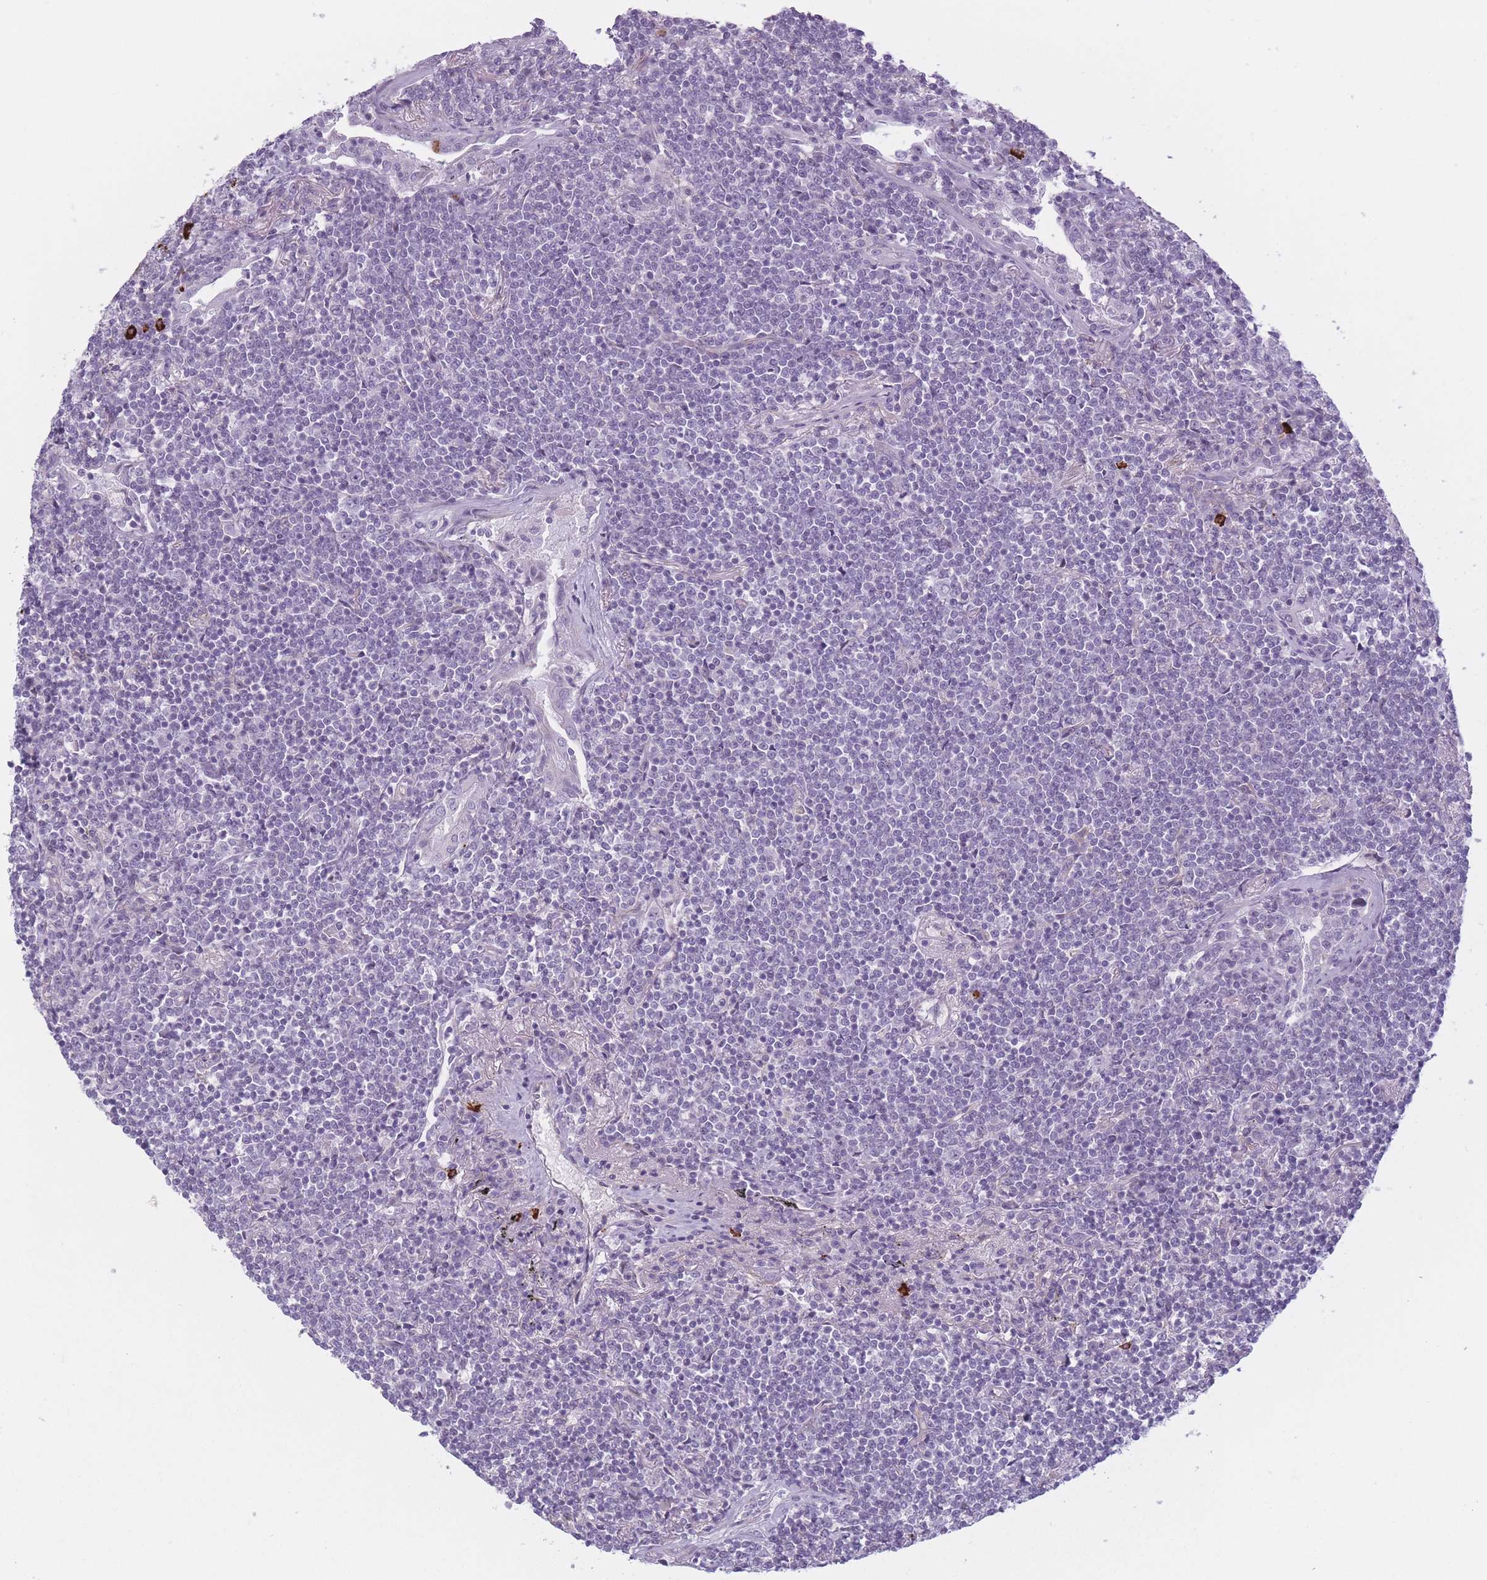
{"staining": {"intensity": "negative", "quantity": "none", "location": "none"}, "tissue": "lymphoma", "cell_type": "Tumor cells", "image_type": "cancer", "snomed": [{"axis": "morphology", "description": "Malignant lymphoma, non-Hodgkin's type, Low grade"}, {"axis": "topography", "description": "Lung"}], "caption": "Immunohistochemistry of malignant lymphoma, non-Hodgkin's type (low-grade) demonstrates no expression in tumor cells.", "gene": "PLEKHG2", "patient": {"sex": "female", "age": 71}}